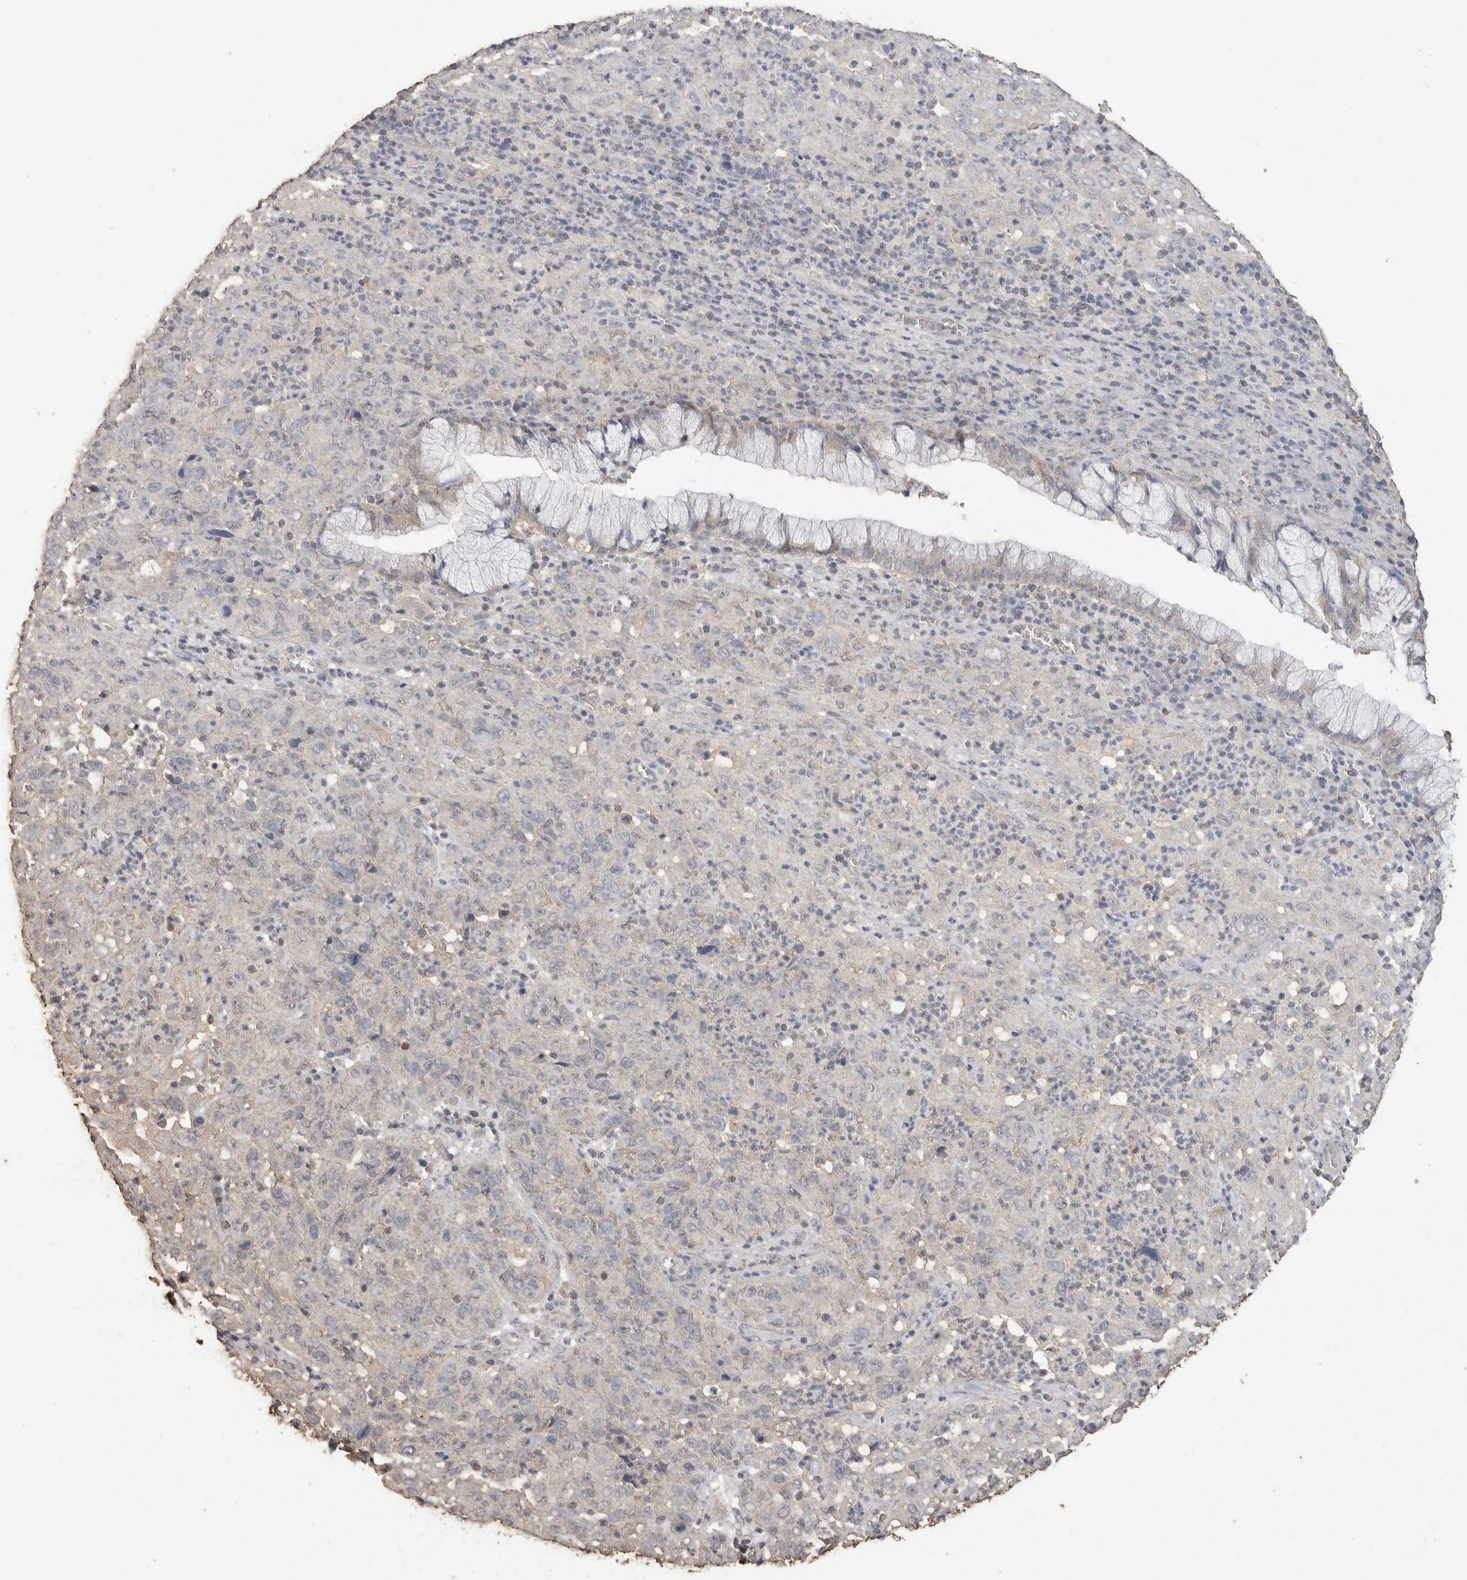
{"staining": {"intensity": "negative", "quantity": "none", "location": "none"}, "tissue": "cervical cancer", "cell_type": "Tumor cells", "image_type": "cancer", "snomed": [{"axis": "morphology", "description": "Squamous cell carcinoma, NOS"}, {"axis": "topography", "description": "Cervix"}], "caption": "This is an immunohistochemistry histopathology image of human cervical squamous cell carcinoma. There is no staining in tumor cells.", "gene": "CX3CL1", "patient": {"sex": "female", "age": 32}}